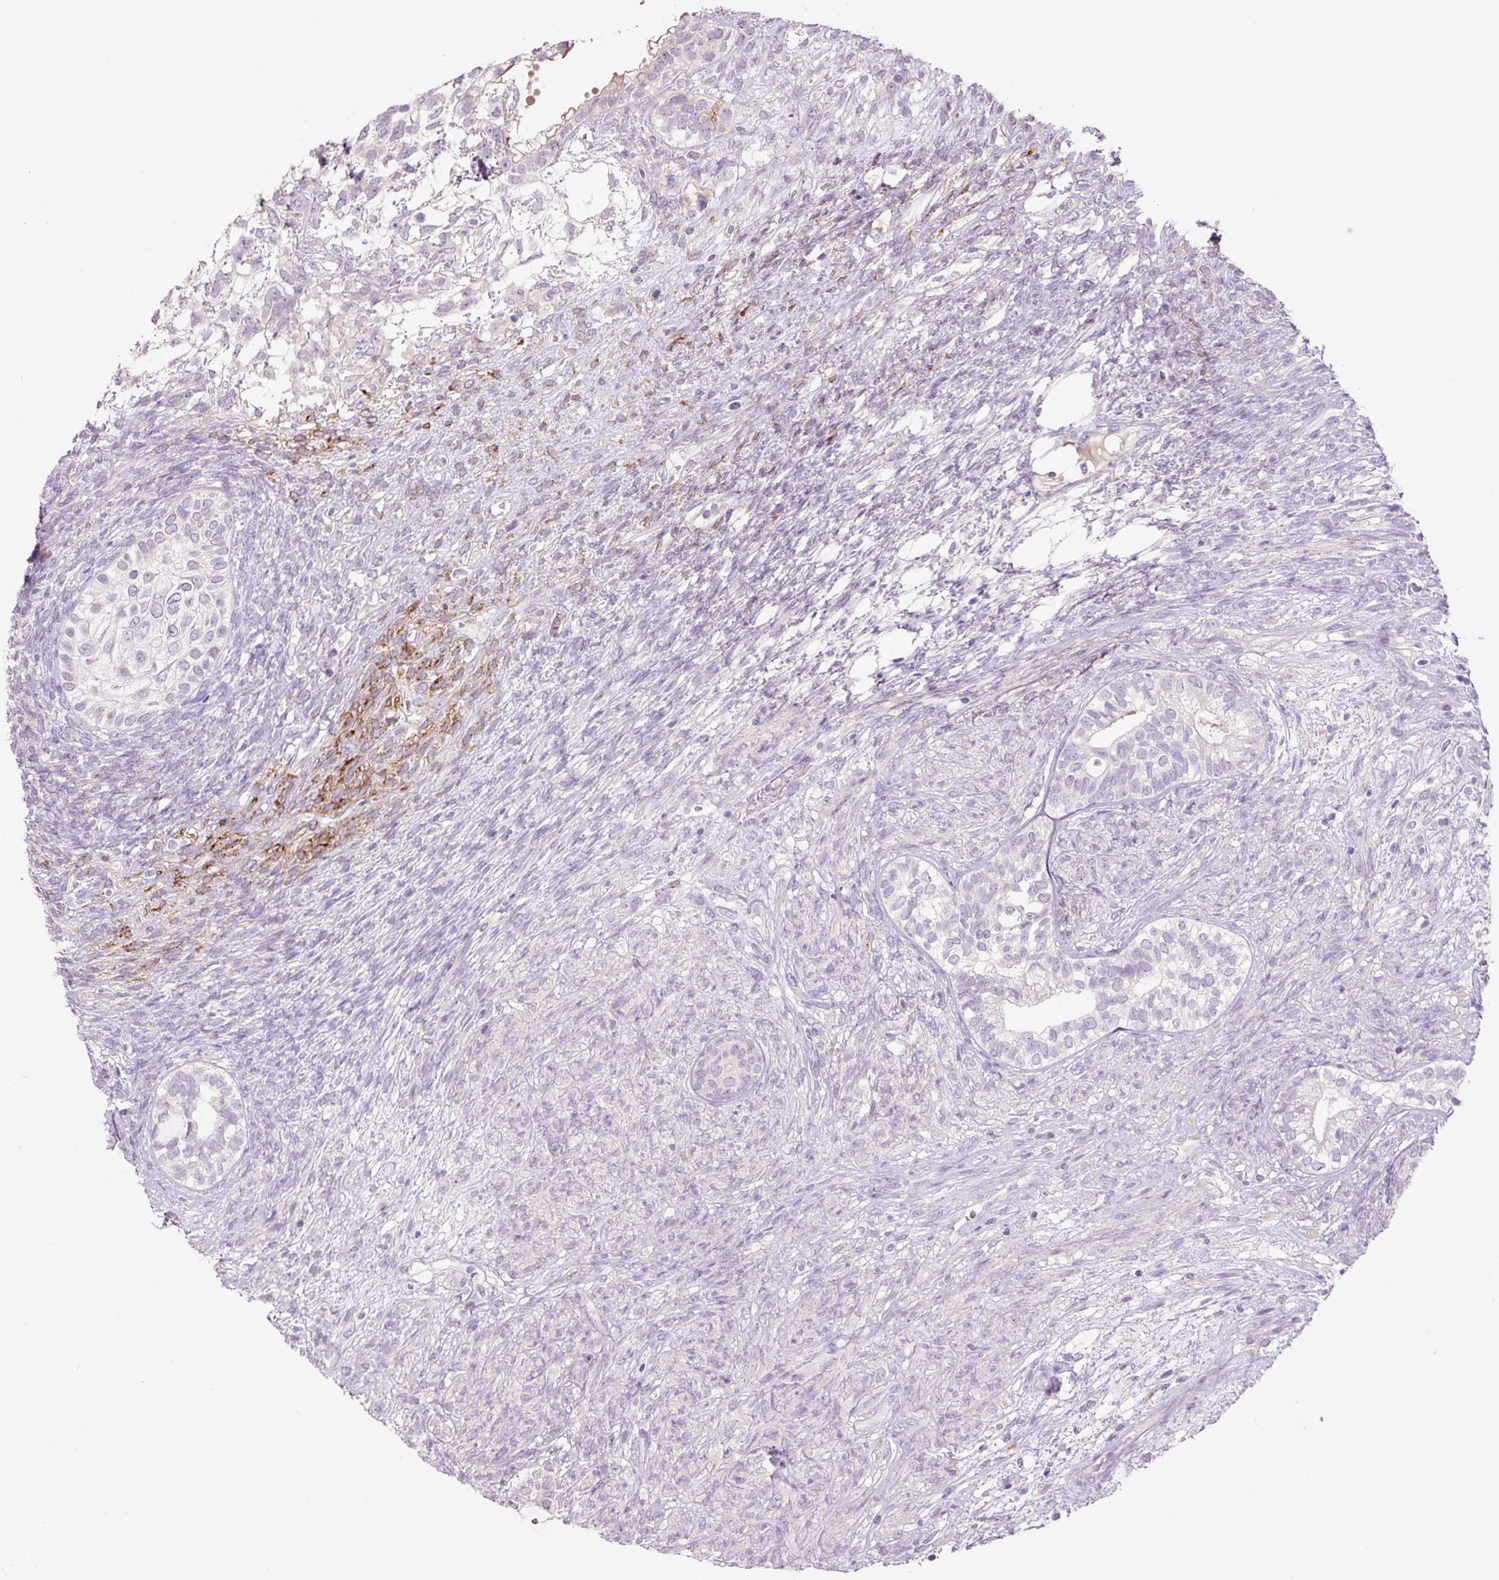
{"staining": {"intensity": "negative", "quantity": "none", "location": "none"}, "tissue": "testis cancer", "cell_type": "Tumor cells", "image_type": "cancer", "snomed": [{"axis": "morphology", "description": "Seminoma, NOS"}, {"axis": "morphology", "description": "Carcinoma, Embryonal, NOS"}, {"axis": "topography", "description": "Testis"}], "caption": "DAB immunohistochemical staining of seminoma (testis) shows no significant expression in tumor cells.", "gene": "TMEM100", "patient": {"sex": "male", "age": 41}}